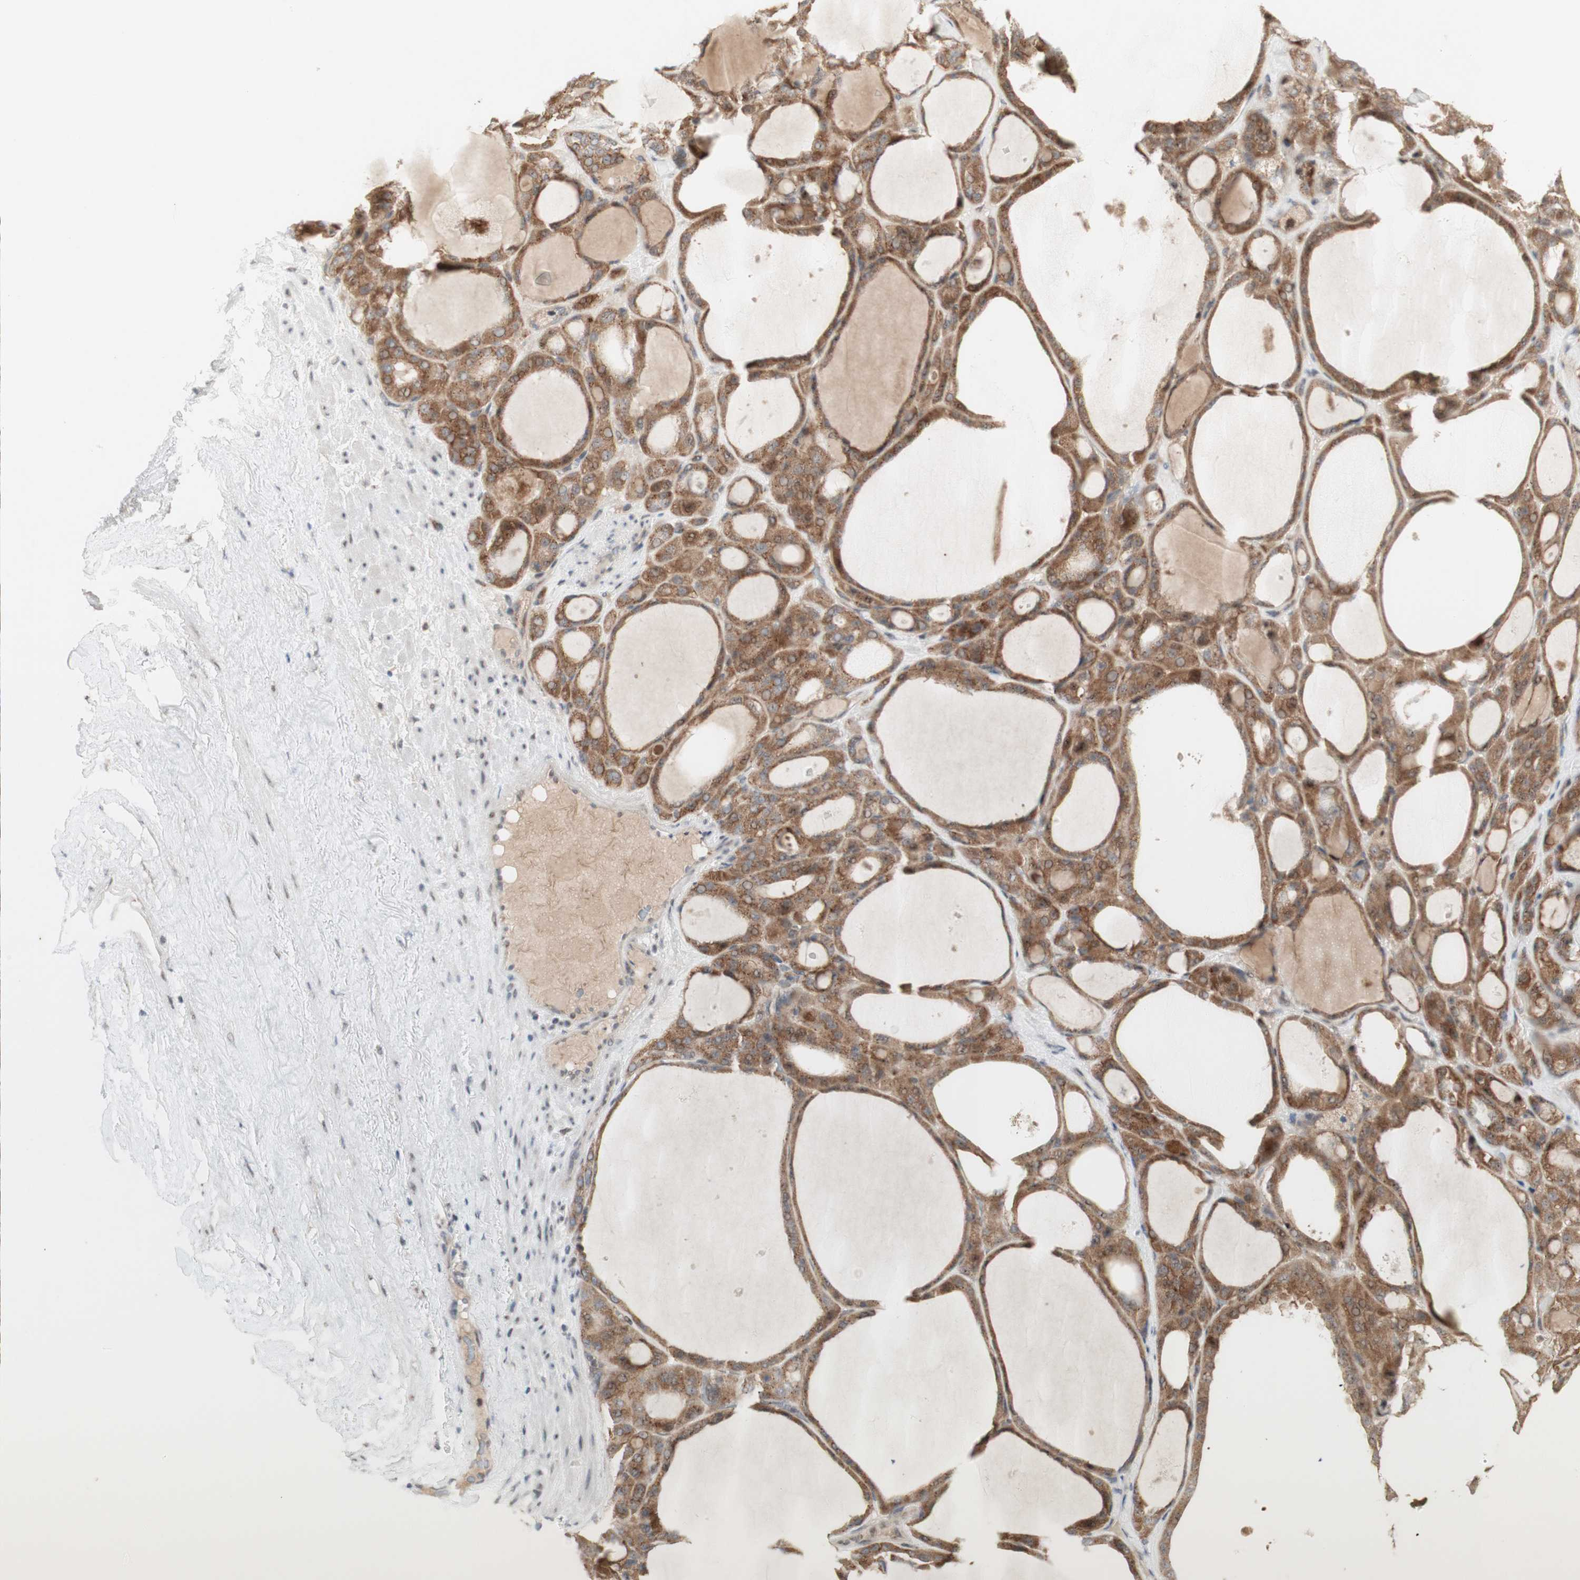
{"staining": {"intensity": "moderate", "quantity": ">75%", "location": "cytoplasmic/membranous"}, "tissue": "thyroid gland", "cell_type": "Glandular cells", "image_type": "normal", "snomed": [{"axis": "morphology", "description": "Normal tissue, NOS"}, {"axis": "morphology", "description": "Carcinoma, NOS"}, {"axis": "topography", "description": "Thyroid gland"}], "caption": "The micrograph shows staining of unremarkable thyroid gland, revealing moderate cytoplasmic/membranous protein positivity (brown color) within glandular cells. The staining is performed using DAB (3,3'-diaminobenzidine) brown chromogen to label protein expression. The nuclei are counter-stained blue using hematoxylin.", "gene": "CYLD", "patient": {"sex": "female", "age": 86}}